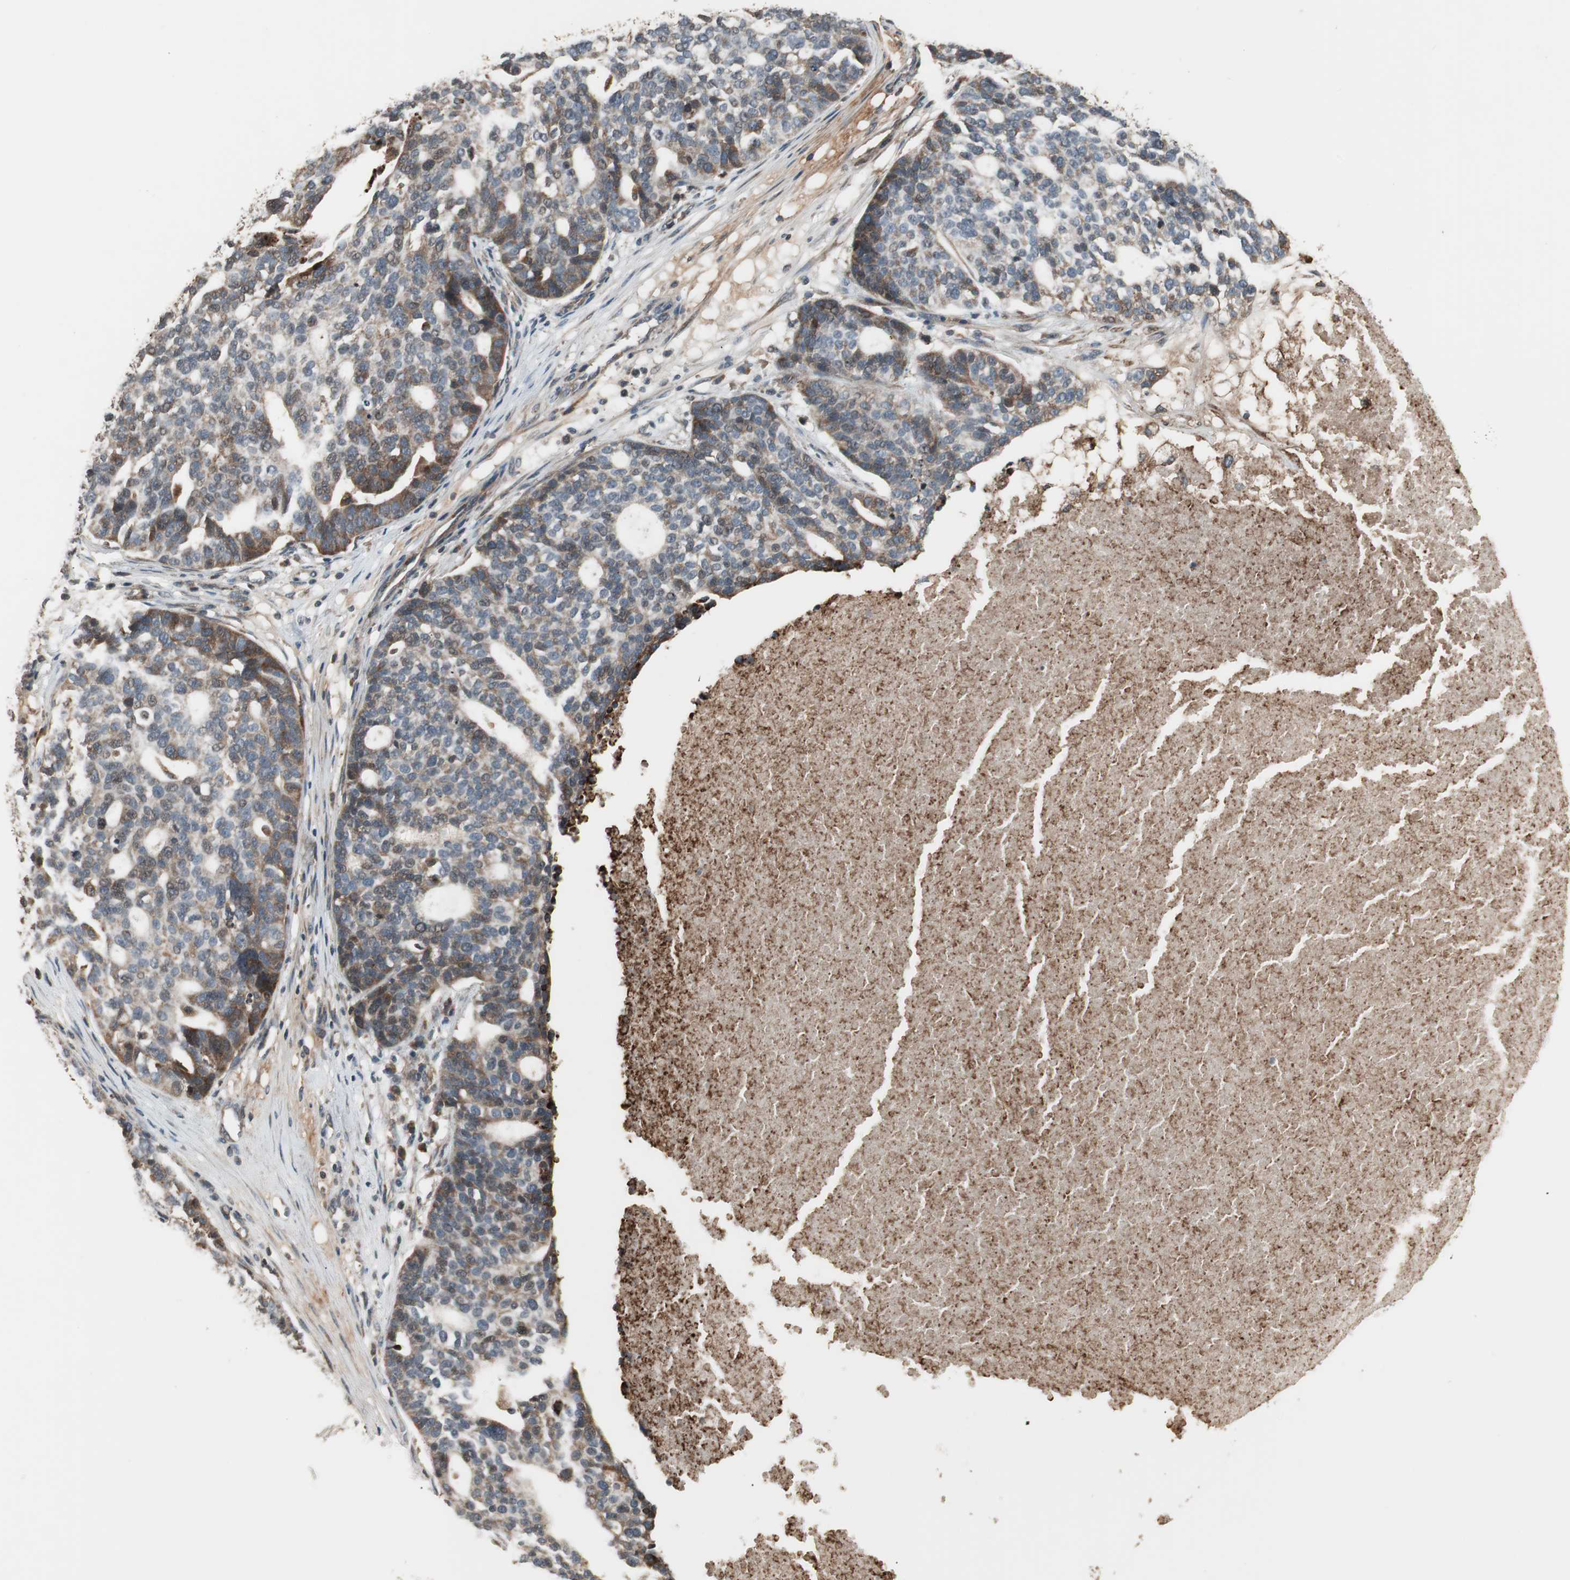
{"staining": {"intensity": "weak", "quantity": "25%-75%", "location": "cytoplasmic/membranous"}, "tissue": "ovarian cancer", "cell_type": "Tumor cells", "image_type": "cancer", "snomed": [{"axis": "morphology", "description": "Cystadenocarcinoma, serous, NOS"}, {"axis": "topography", "description": "Ovary"}], "caption": "Ovarian serous cystadenocarcinoma stained with DAB (3,3'-diaminobenzidine) immunohistochemistry (IHC) displays low levels of weak cytoplasmic/membranous expression in about 25%-75% of tumor cells. (Stains: DAB (3,3'-diaminobenzidine) in brown, nuclei in blue, Microscopy: brightfield microscopy at high magnification).", "gene": "SFRP1", "patient": {"sex": "female", "age": 59}}